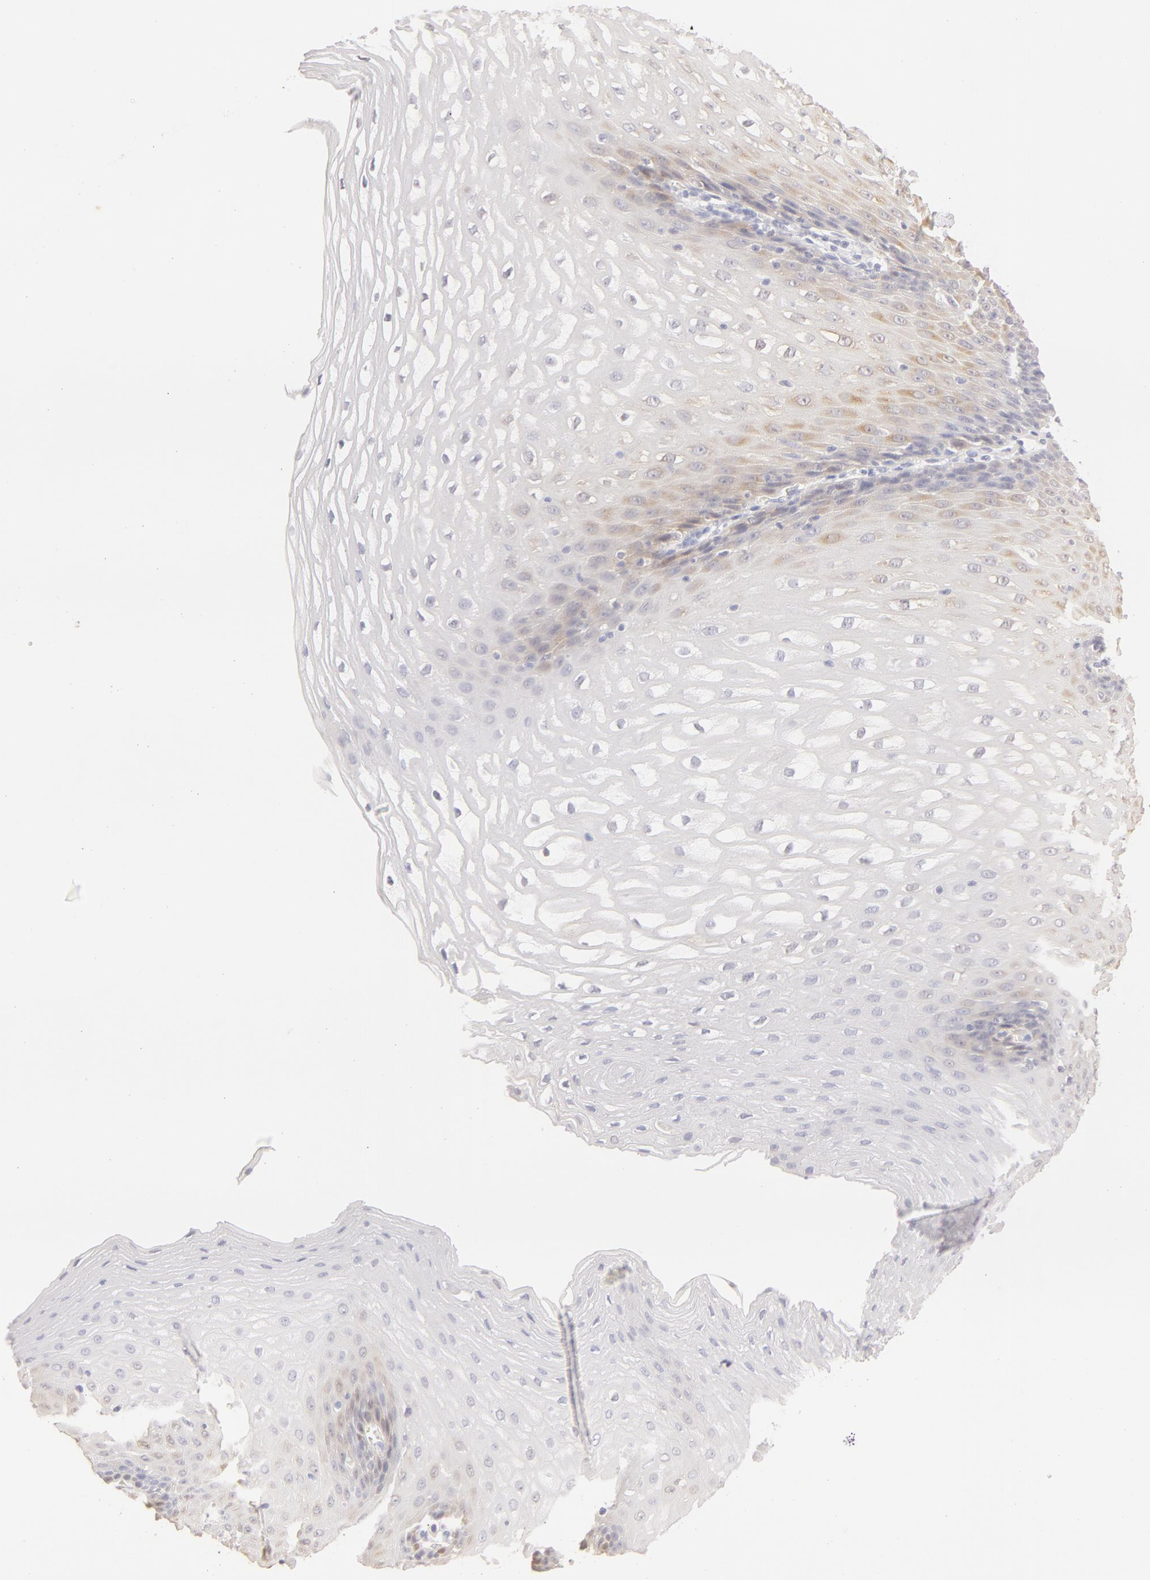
{"staining": {"intensity": "moderate", "quantity": "<25%", "location": "cytoplasmic/membranous"}, "tissue": "esophagus", "cell_type": "Squamous epithelial cells", "image_type": "normal", "snomed": [{"axis": "morphology", "description": "Normal tissue, NOS"}, {"axis": "topography", "description": "Esophagus"}], "caption": "Immunohistochemistry (DAB) staining of normal esophagus reveals moderate cytoplasmic/membranous protein positivity in about <25% of squamous epithelial cells. The staining was performed using DAB (3,3'-diaminobenzidine) to visualize the protein expression in brown, while the nuclei were stained in blue with hematoxylin (Magnification: 20x).", "gene": "LGALS7B", "patient": {"sex": "female", "age": 61}}